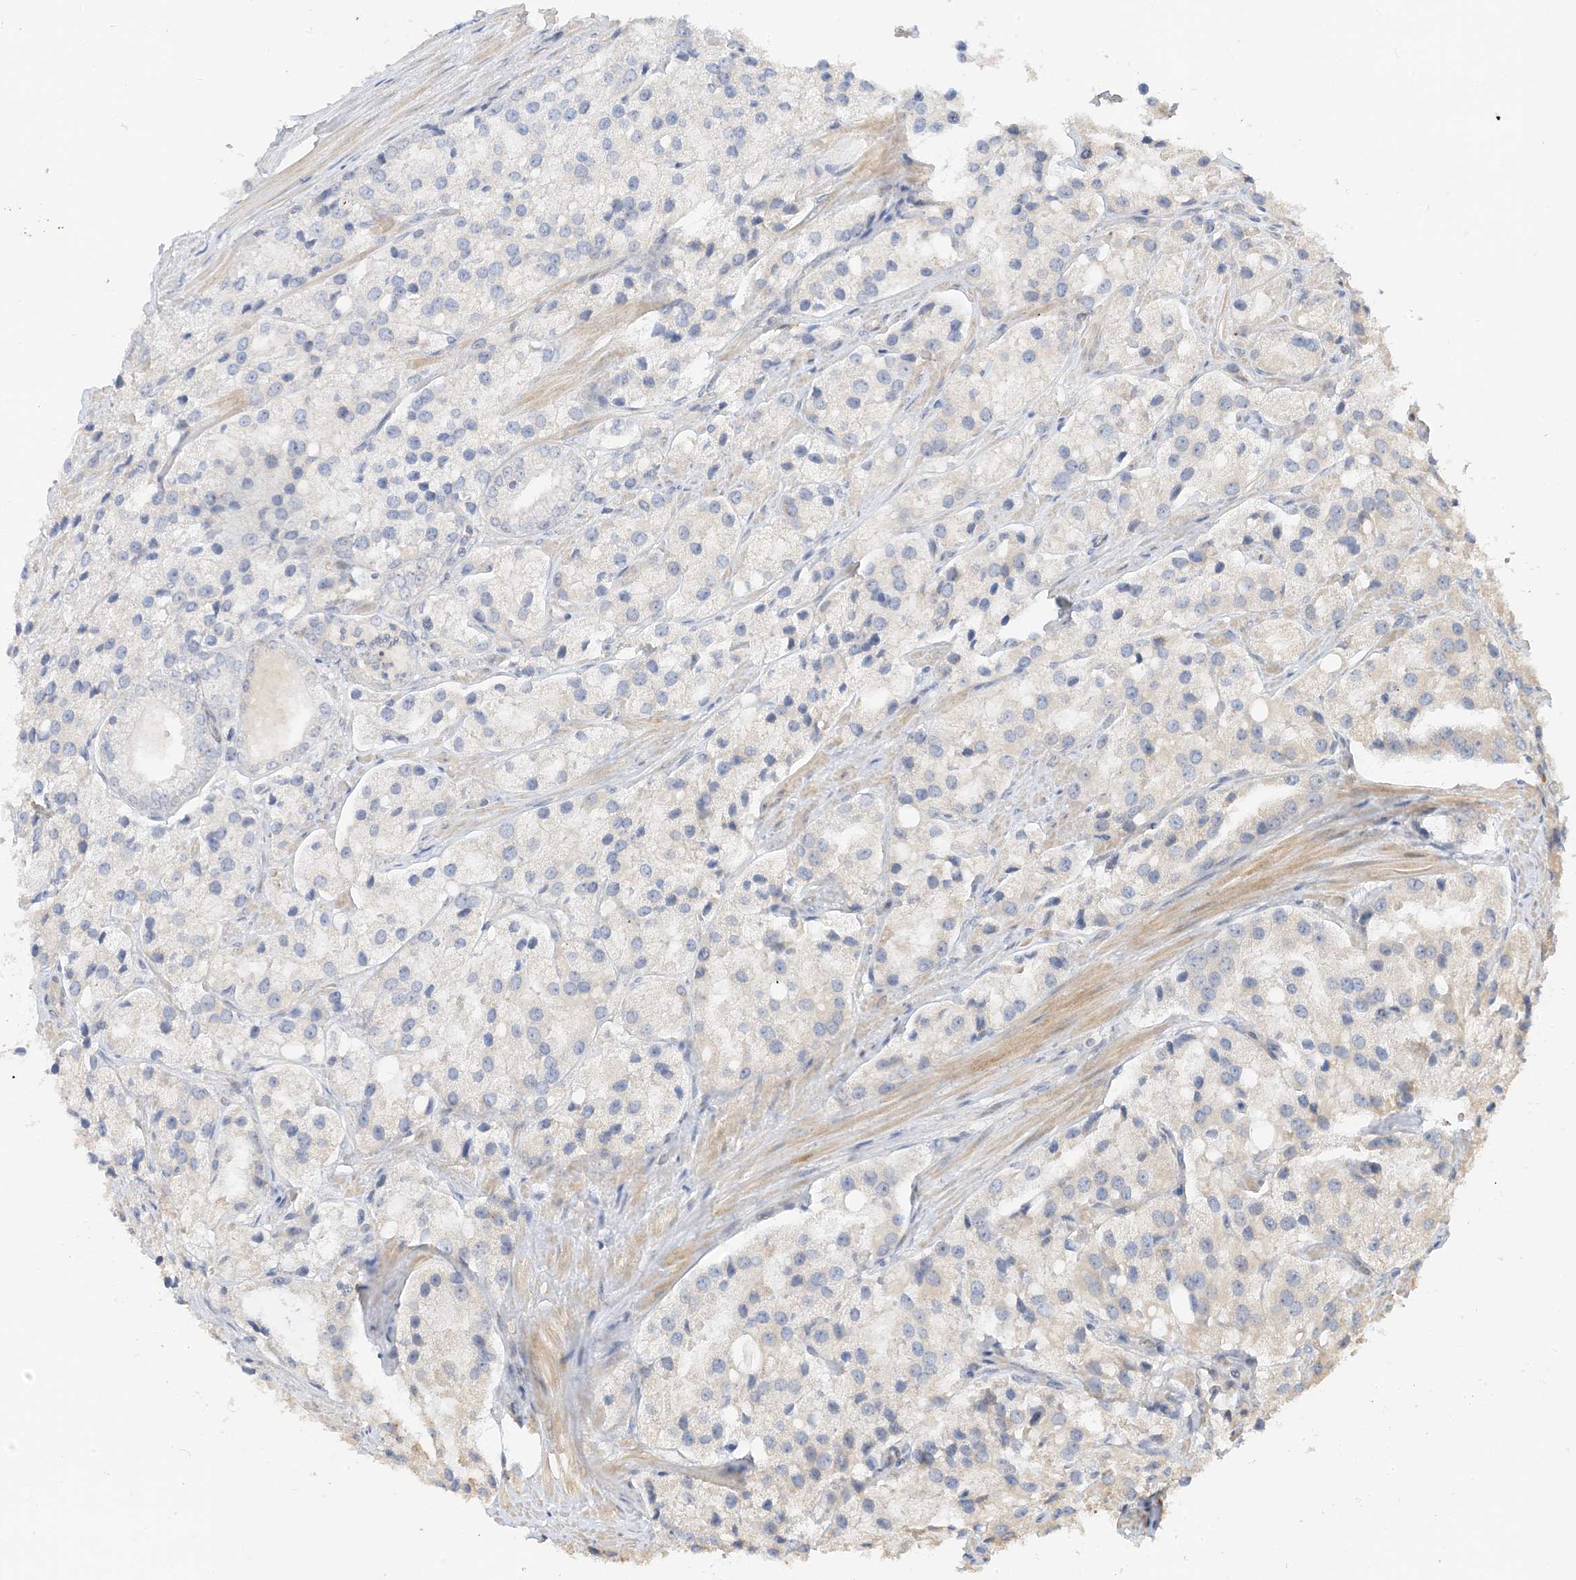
{"staining": {"intensity": "negative", "quantity": "none", "location": "none"}, "tissue": "prostate cancer", "cell_type": "Tumor cells", "image_type": "cancer", "snomed": [{"axis": "morphology", "description": "Adenocarcinoma, High grade"}, {"axis": "topography", "description": "Prostate"}], "caption": "High magnification brightfield microscopy of adenocarcinoma (high-grade) (prostate) stained with DAB (3,3'-diaminobenzidine) (brown) and counterstained with hematoxylin (blue): tumor cells show no significant positivity.", "gene": "ETAA1", "patient": {"sex": "male", "age": 66}}